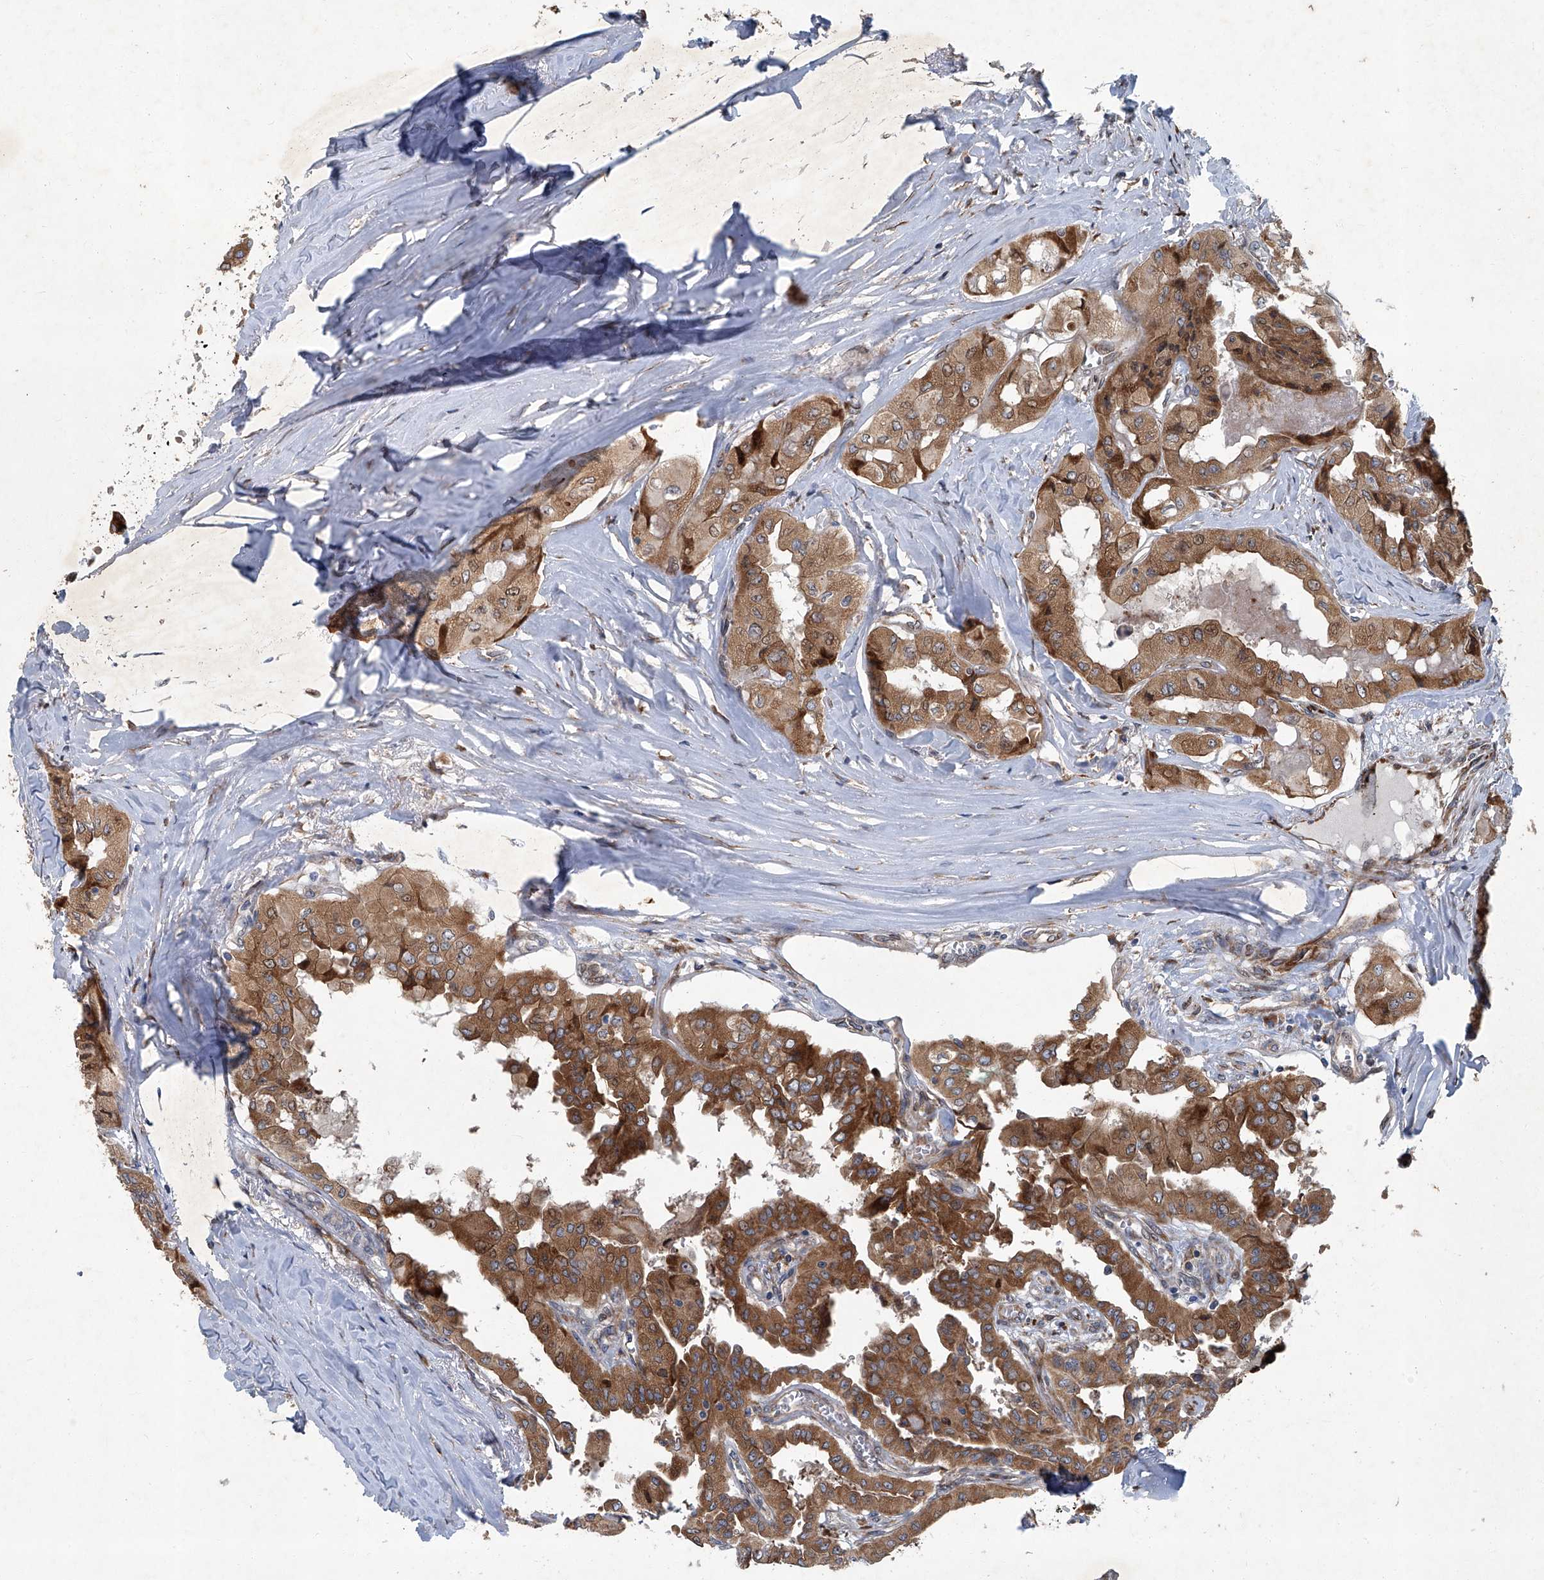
{"staining": {"intensity": "moderate", "quantity": ">75%", "location": "cytoplasmic/membranous"}, "tissue": "thyroid cancer", "cell_type": "Tumor cells", "image_type": "cancer", "snomed": [{"axis": "morphology", "description": "Papillary adenocarcinoma, NOS"}, {"axis": "topography", "description": "Thyroid gland"}], "caption": "There is medium levels of moderate cytoplasmic/membranous expression in tumor cells of thyroid cancer (papillary adenocarcinoma), as demonstrated by immunohistochemical staining (brown color).", "gene": "GPR132", "patient": {"sex": "female", "age": 59}}